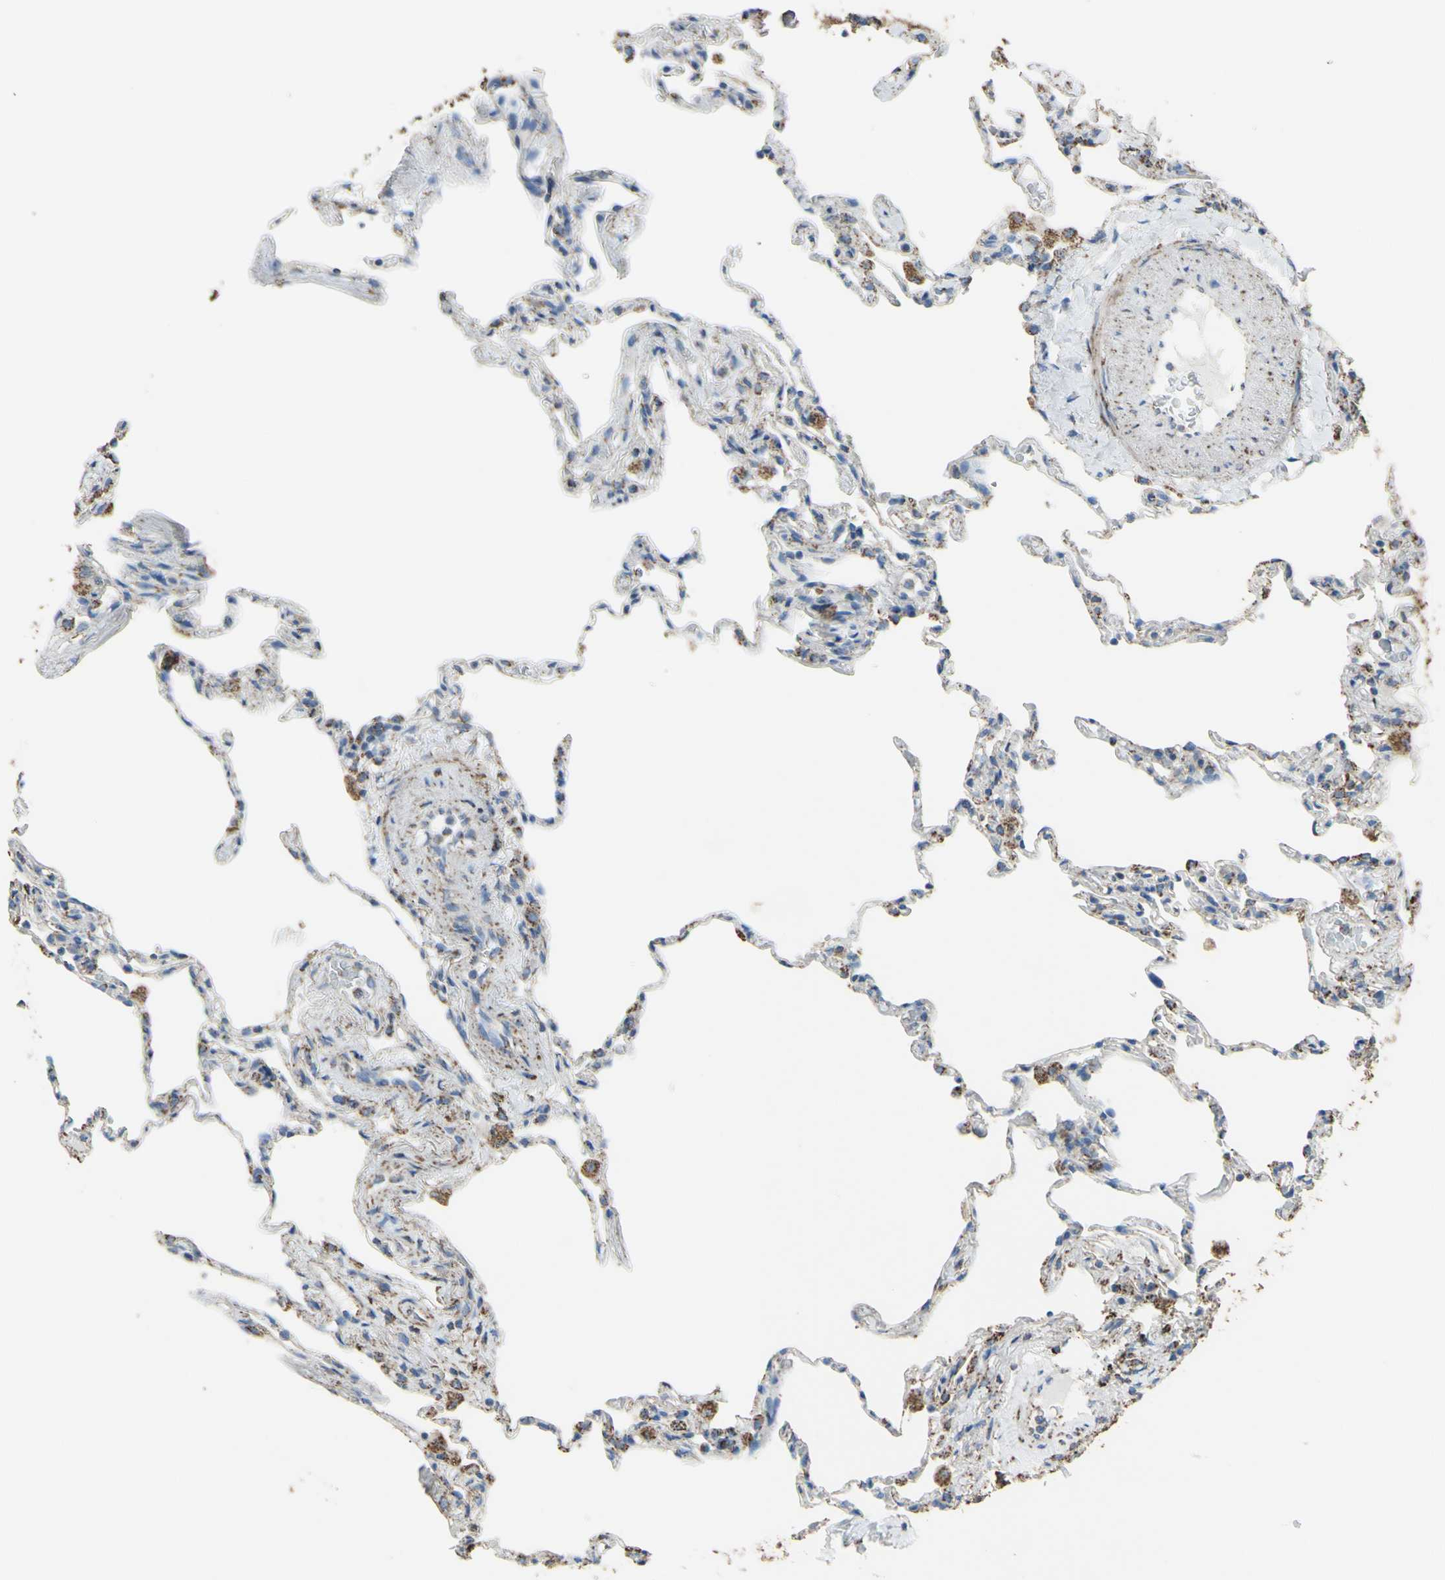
{"staining": {"intensity": "moderate", "quantity": "25%-75%", "location": "cytoplasmic/membranous"}, "tissue": "lung", "cell_type": "Alveolar cells", "image_type": "normal", "snomed": [{"axis": "morphology", "description": "Normal tissue, NOS"}, {"axis": "topography", "description": "Lung"}], "caption": "The histopathology image demonstrates a brown stain indicating the presence of a protein in the cytoplasmic/membranous of alveolar cells in lung. (DAB (3,3'-diaminobenzidine) IHC with brightfield microscopy, high magnification).", "gene": "CMKLR2", "patient": {"sex": "male", "age": 59}}